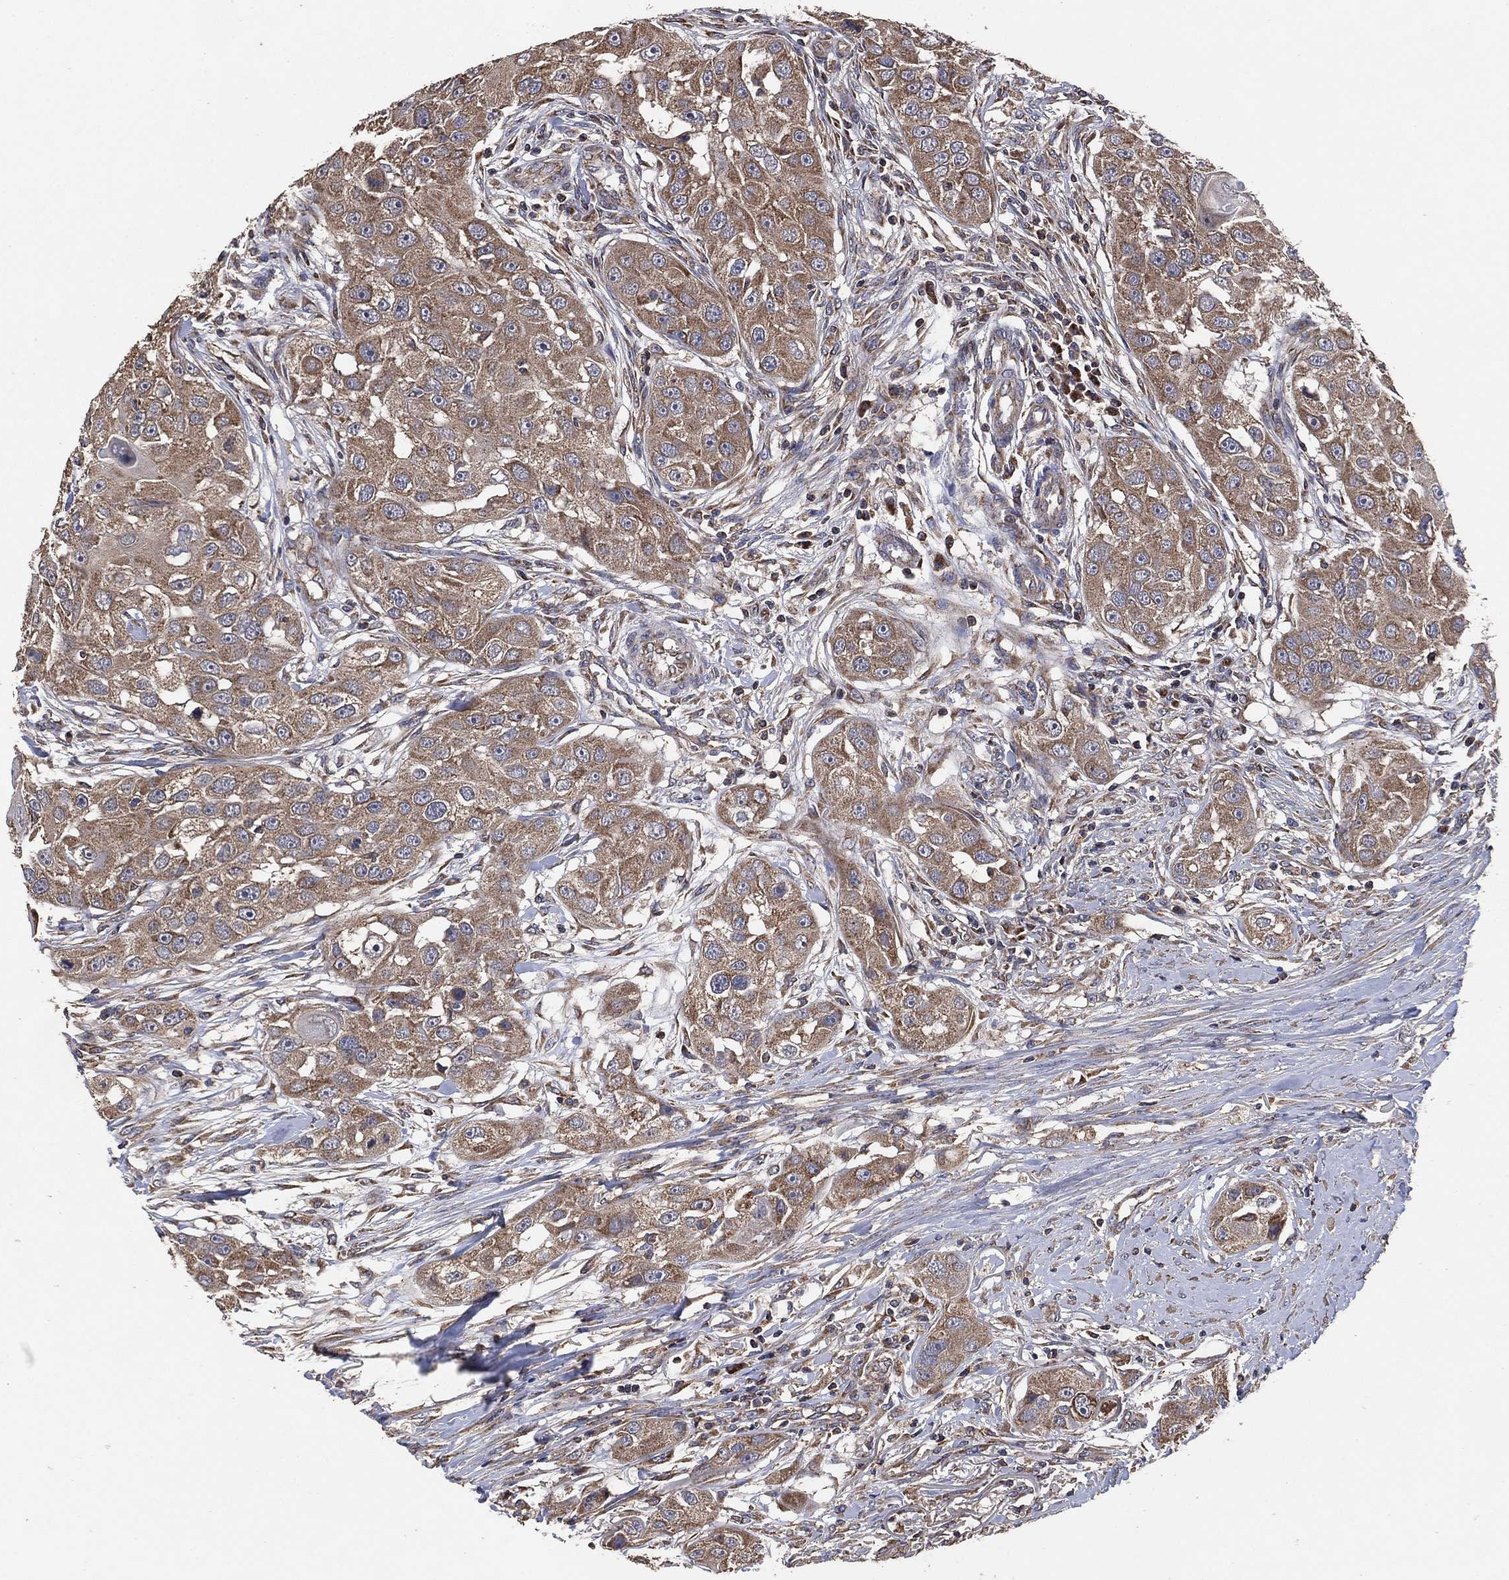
{"staining": {"intensity": "moderate", "quantity": "25%-75%", "location": "cytoplasmic/membranous"}, "tissue": "head and neck cancer", "cell_type": "Tumor cells", "image_type": "cancer", "snomed": [{"axis": "morphology", "description": "Squamous cell carcinoma, NOS"}, {"axis": "topography", "description": "Head-Neck"}], "caption": "An immunohistochemistry (IHC) image of neoplastic tissue is shown. Protein staining in brown shows moderate cytoplasmic/membranous positivity in head and neck squamous cell carcinoma within tumor cells.", "gene": "LIMD1", "patient": {"sex": "male", "age": 51}}